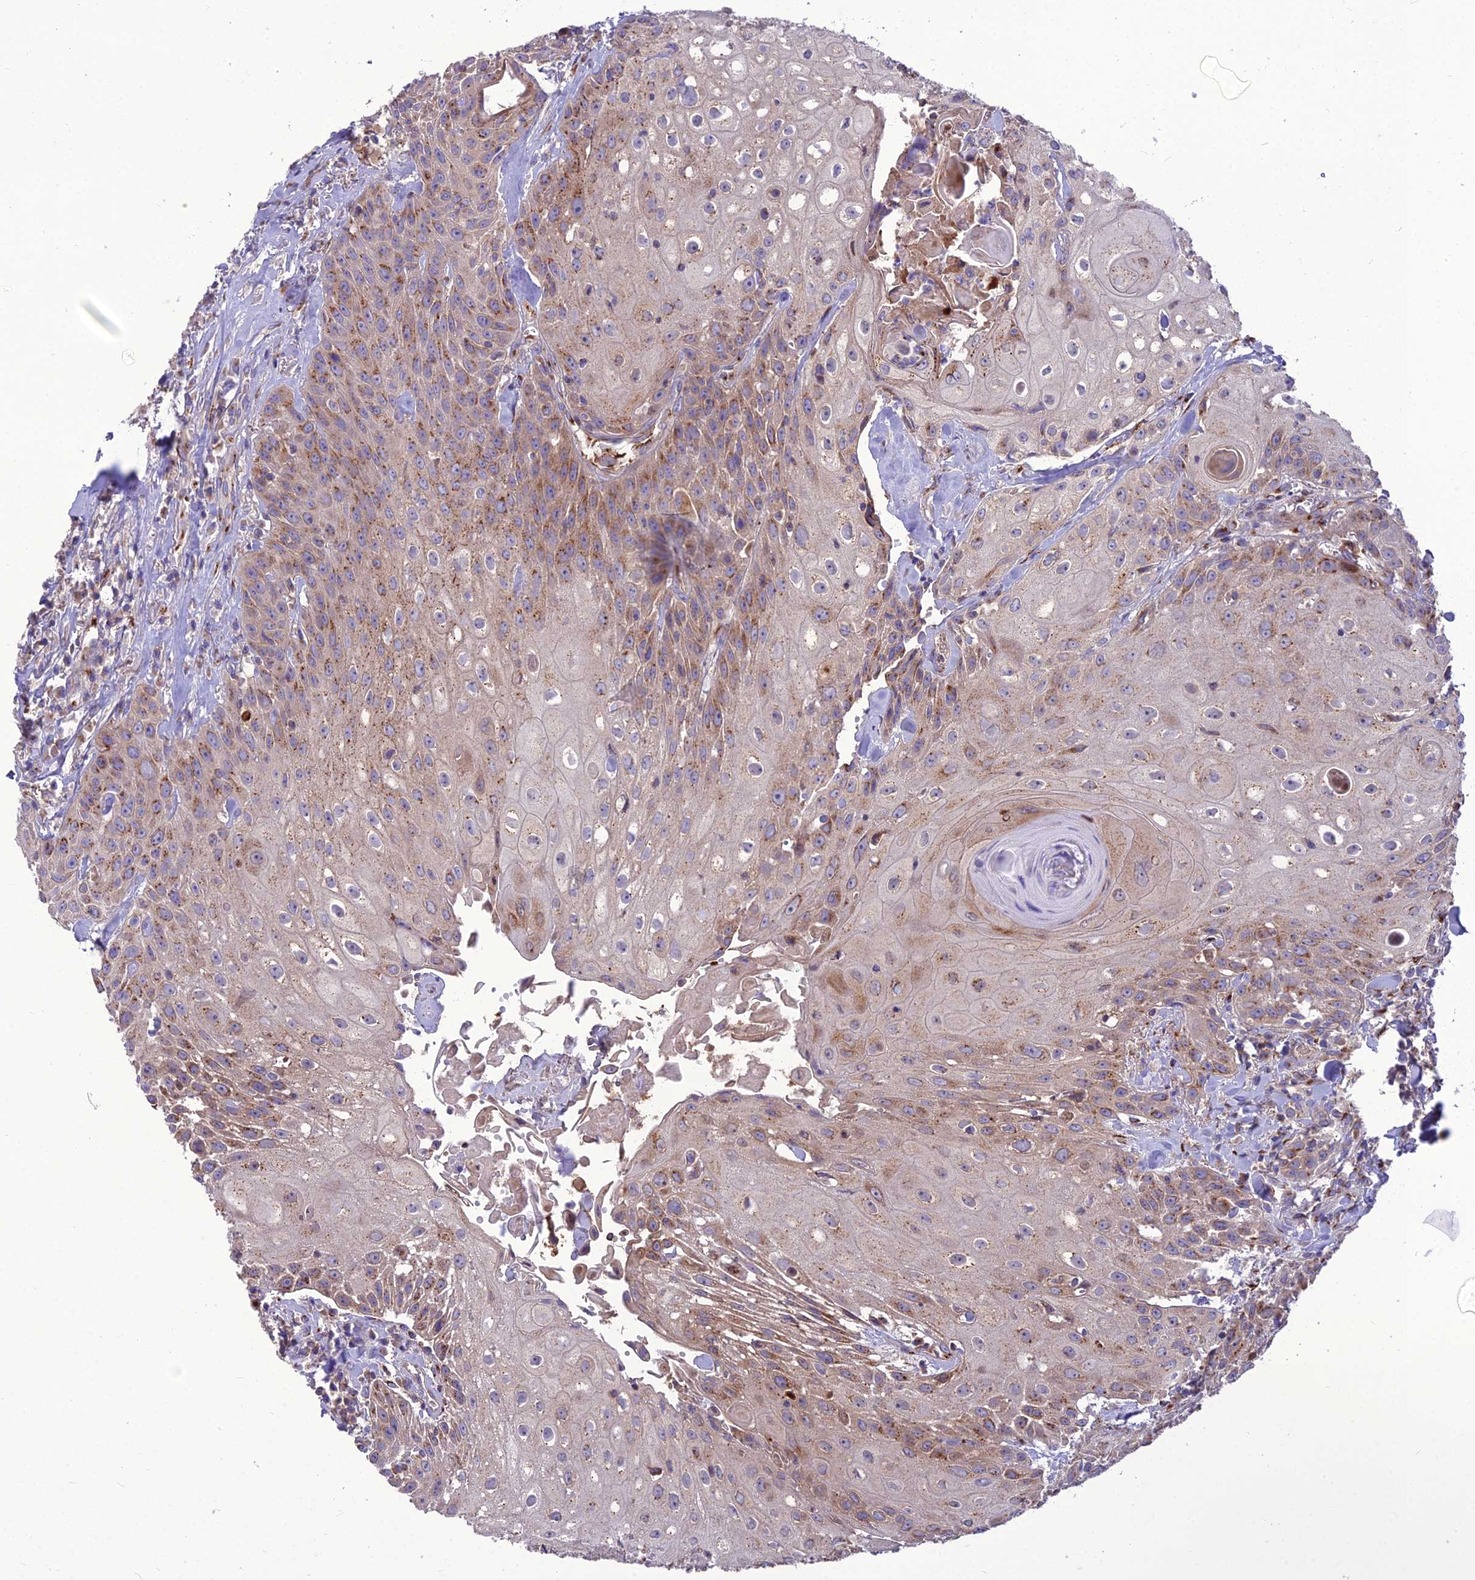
{"staining": {"intensity": "moderate", "quantity": "25%-75%", "location": "cytoplasmic/membranous"}, "tissue": "head and neck cancer", "cell_type": "Tumor cells", "image_type": "cancer", "snomed": [{"axis": "morphology", "description": "Squamous cell carcinoma, NOS"}, {"axis": "topography", "description": "Oral tissue"}, {"axis": "topography", "description": "Head-Neck"}], "caption": "High-power microscopy captured an immunohistochemistry photomicrograph of head and neck cancer (squamous cell carcinoma), revealing moderate cytoplasmic/membranous staining in approximately 25%-75% of tumor cells.", "gene": "SPRYD7", "patient": {"sex": "female", "age": 82}}